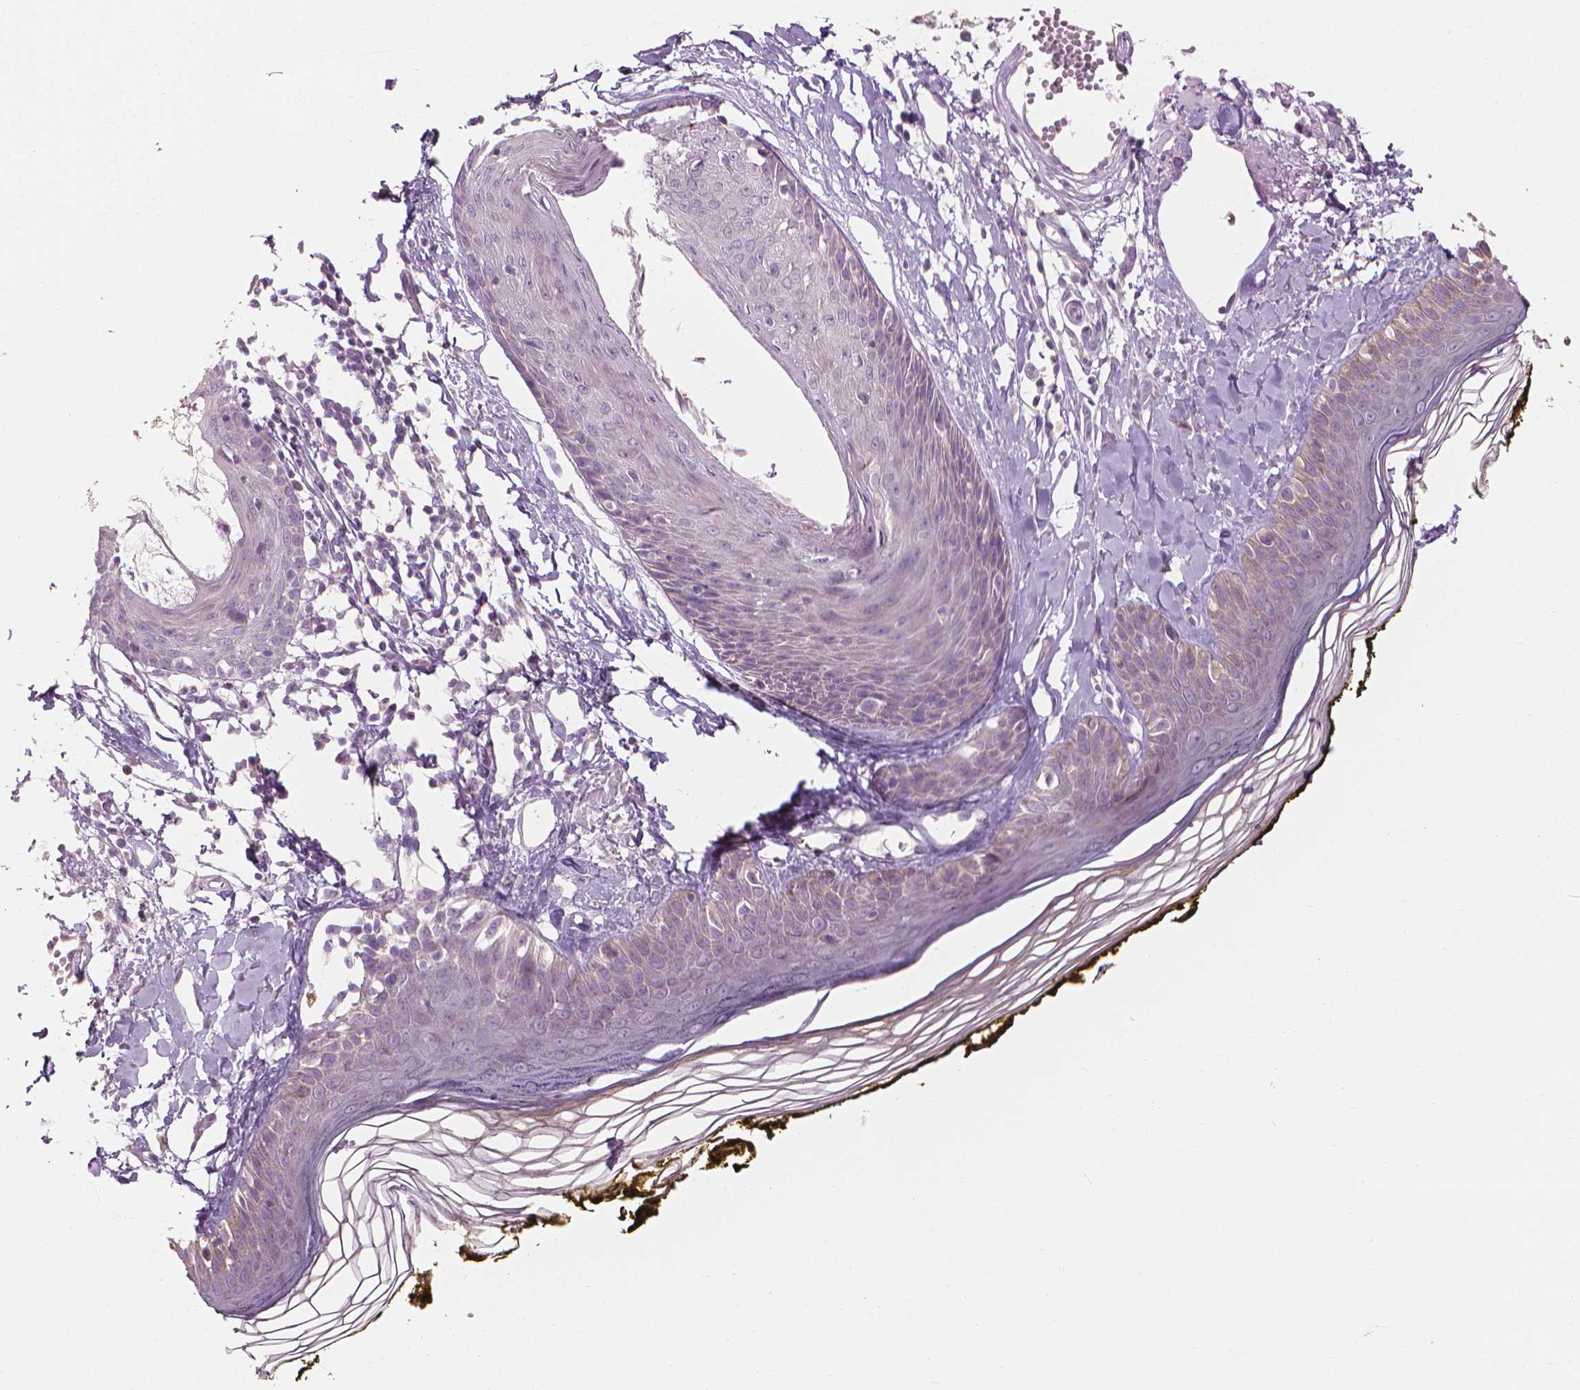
{"staining": {"intensity": "weak", "quantity": "<25%", "location": "cytoplasmic/membranous"}, "tissue": "skin", "cell_type": "Fibroblasts", "image_type": "normal", "snomed": [{"axis": "morphology", "description": "Normal tissue, NOS"}, {"axis": "topography", "description": "Skin"}], "caption": "High power microscopy photomicrograph of an immunohistochemistry histopathology image of benign skin, revealing no significant staining in fibroblasts.", "gene": "CFAP126", "patient": {"sex": "male", "age": 76}}